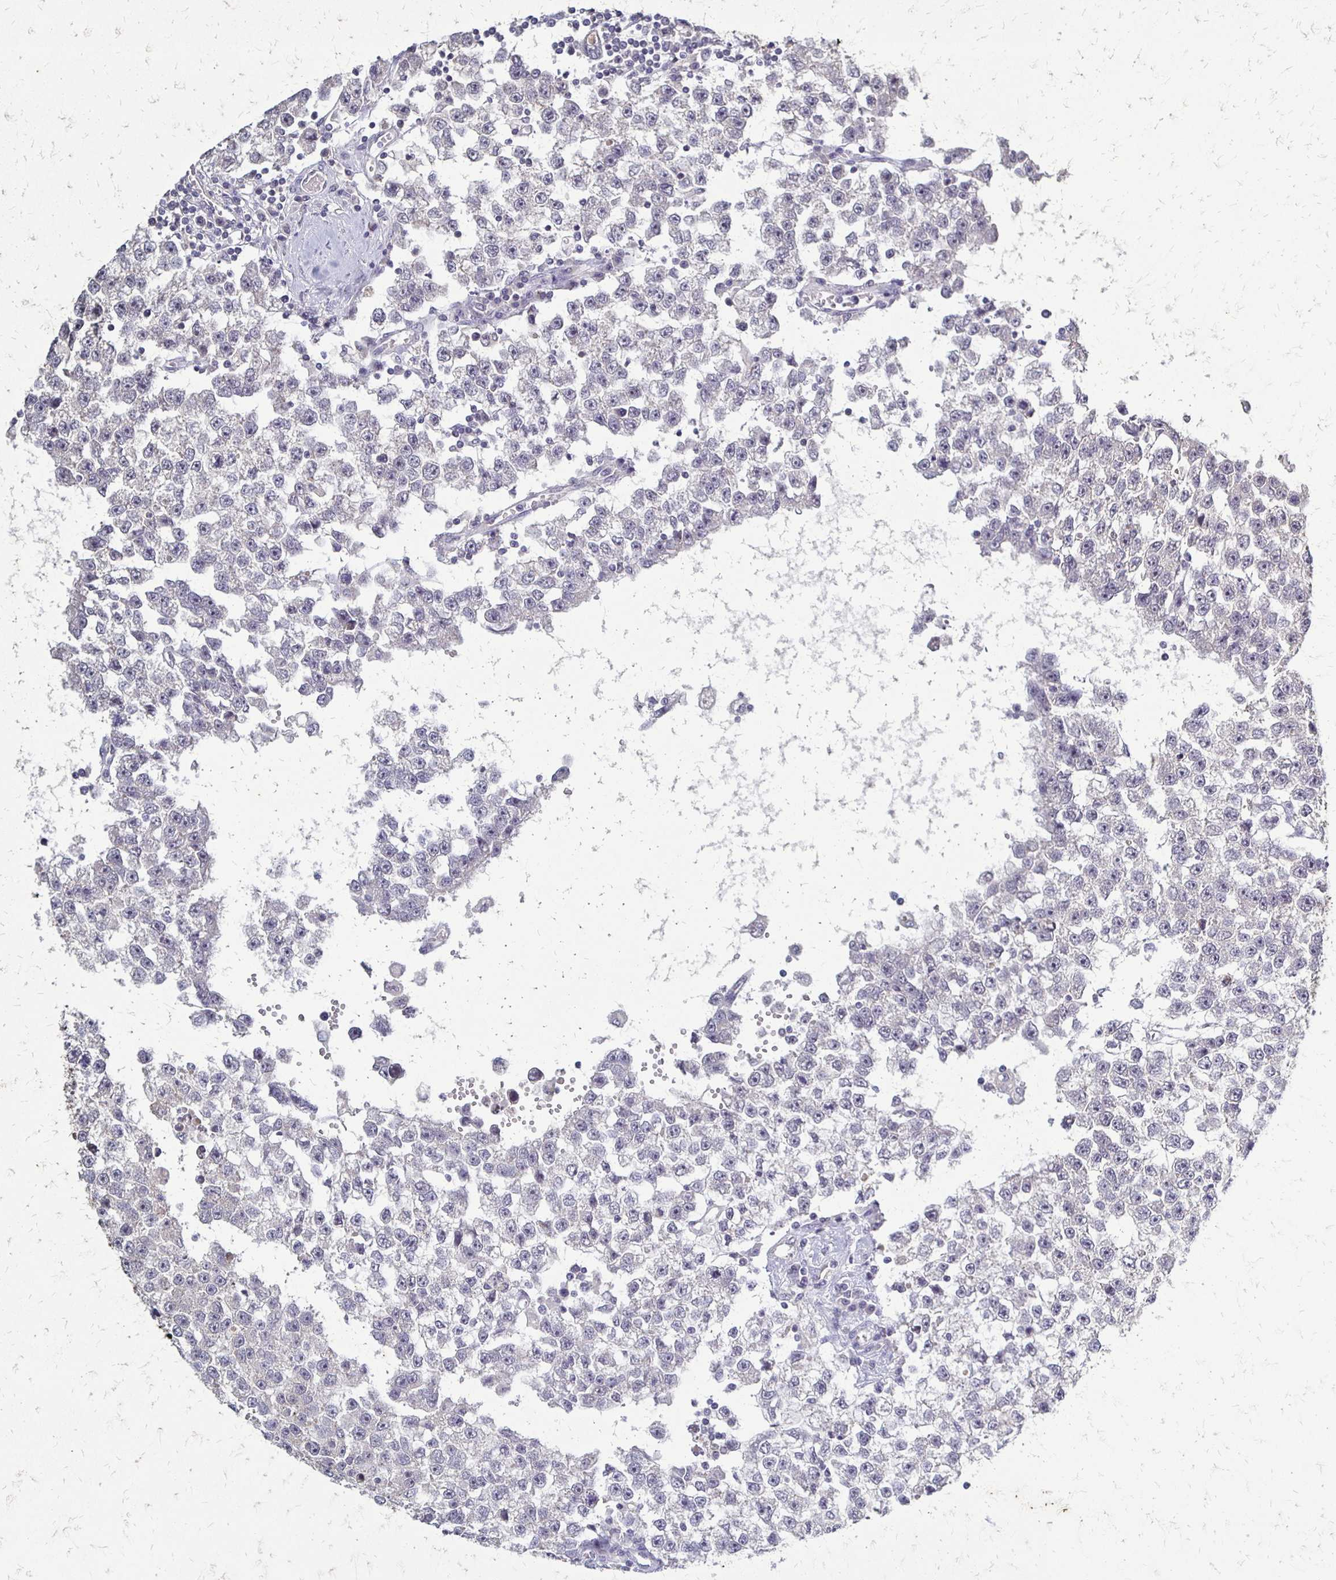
{"staining": {"intensity": "negative", "quantity": "none", "location": "none"}, "tissue": "testis cancer", "cell_type": "Tumor cells", "image_type": "cancer", "snomed": [{"axis": "morphology", "description": "Seminoma, NOS"}, {"axis": "topography", "description": "Testis"}], "caption": "This photomicrograph is of testis cancer (seminoma) stained with immunohistochemistry to label a protein in brown with the nuclei are counter-stained blue. There is no positivity in tumor cells.", "gene": "SLC9A9", "patient": {"sex": "male", "age": 34}}